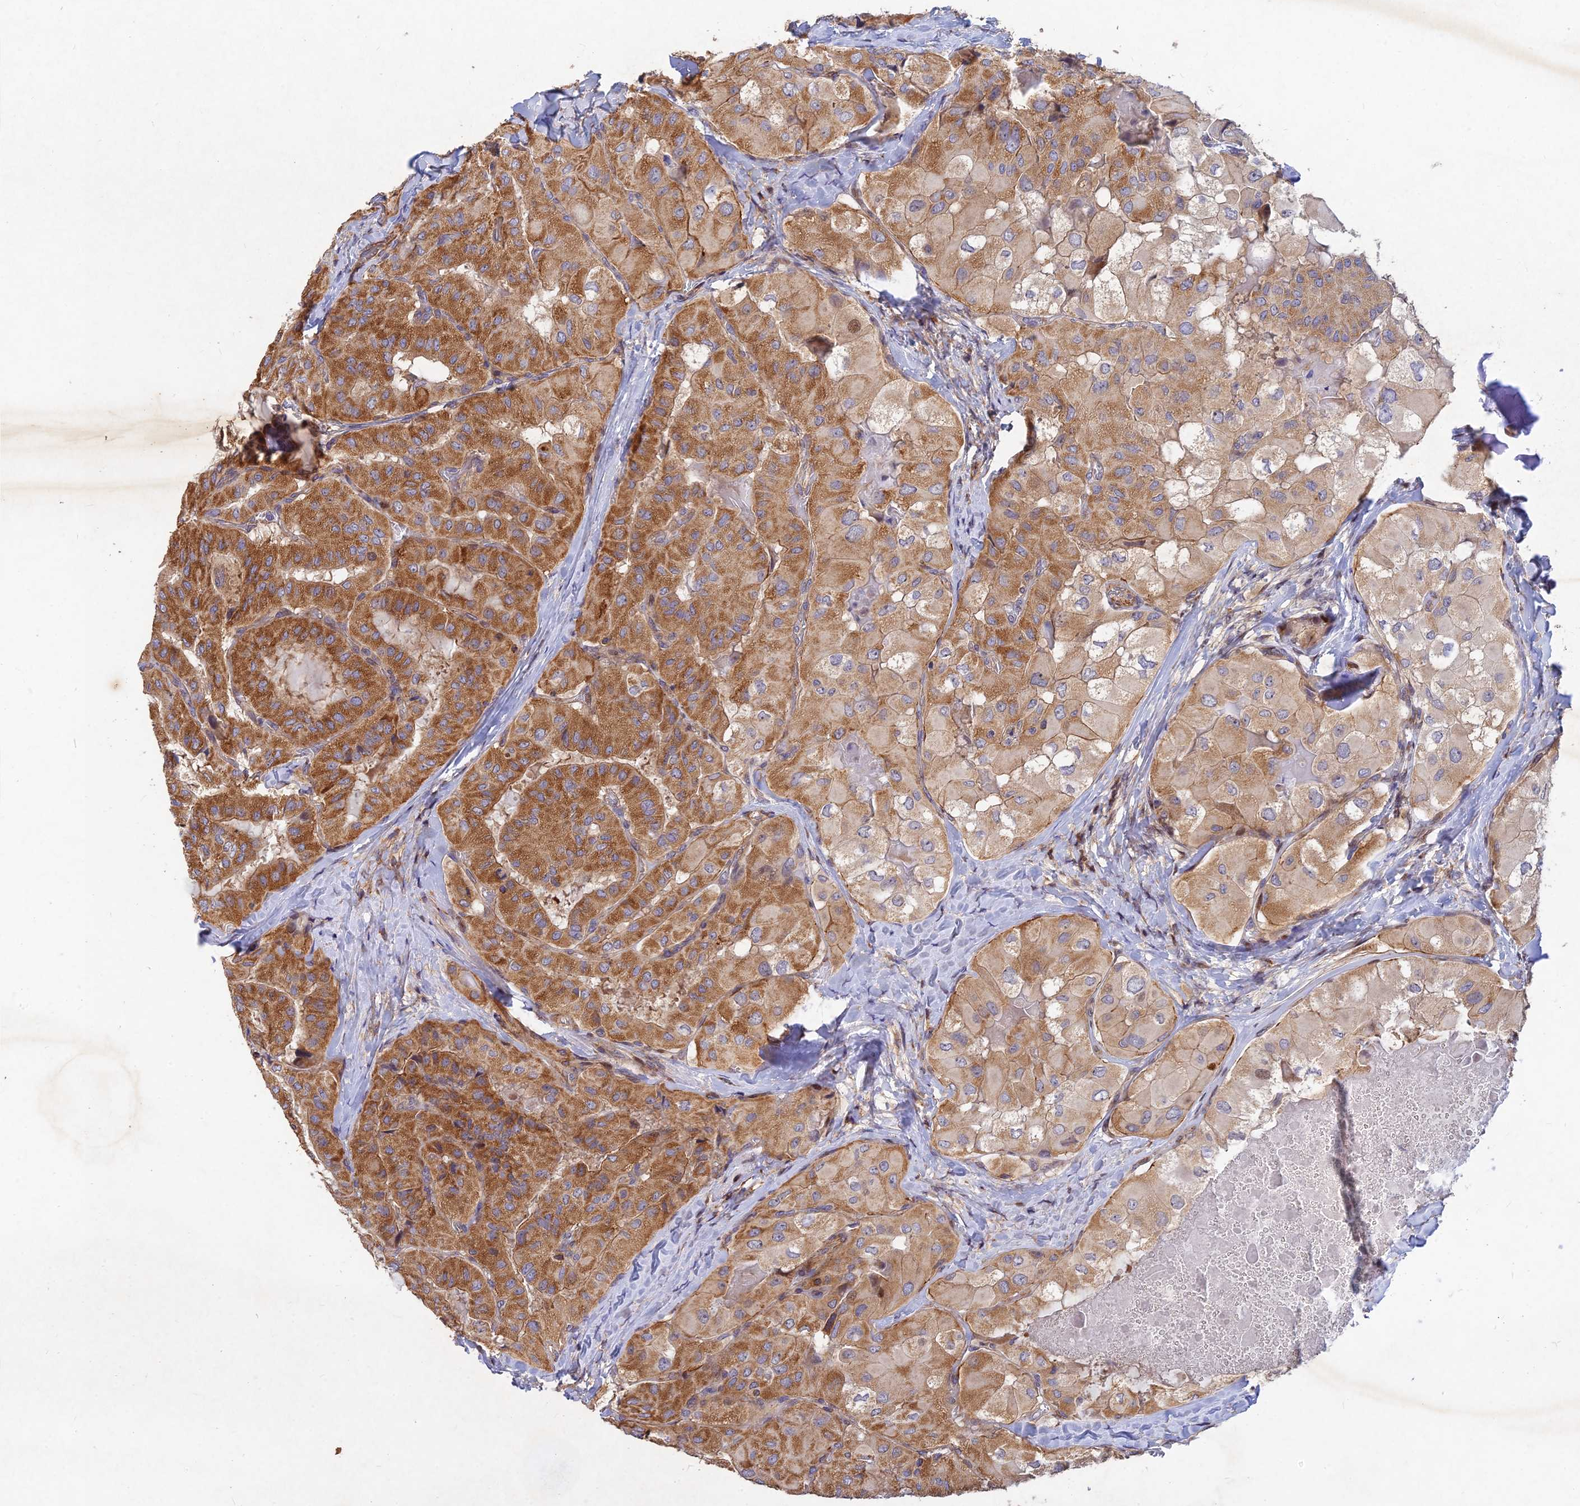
{"staining": {"intensity": "strong", "quantity": "25%-75%", "location": "cytoplasmic/membranous"}, "tissue": "thyroid cancer", "cell_type": "Tumor cells", "image_type": "cancer", "snomed": [{"axis": "morphology", "description": "Normal tissue, NOS"}, {"axis": "morphology", "description": "Papillary adenocarcinoma, NOS"}, {"axis": "topography", "description": "Thyroid gland"}], "caption": "Protein analysis of thyroid papillary adenocarcinoma tissue exhibits strong cytoplasmic/membranous expression in approximately 25%-75% of tumor cells.", "gene": "RELCH", "patient": {"sex": "female", "age": 59}}